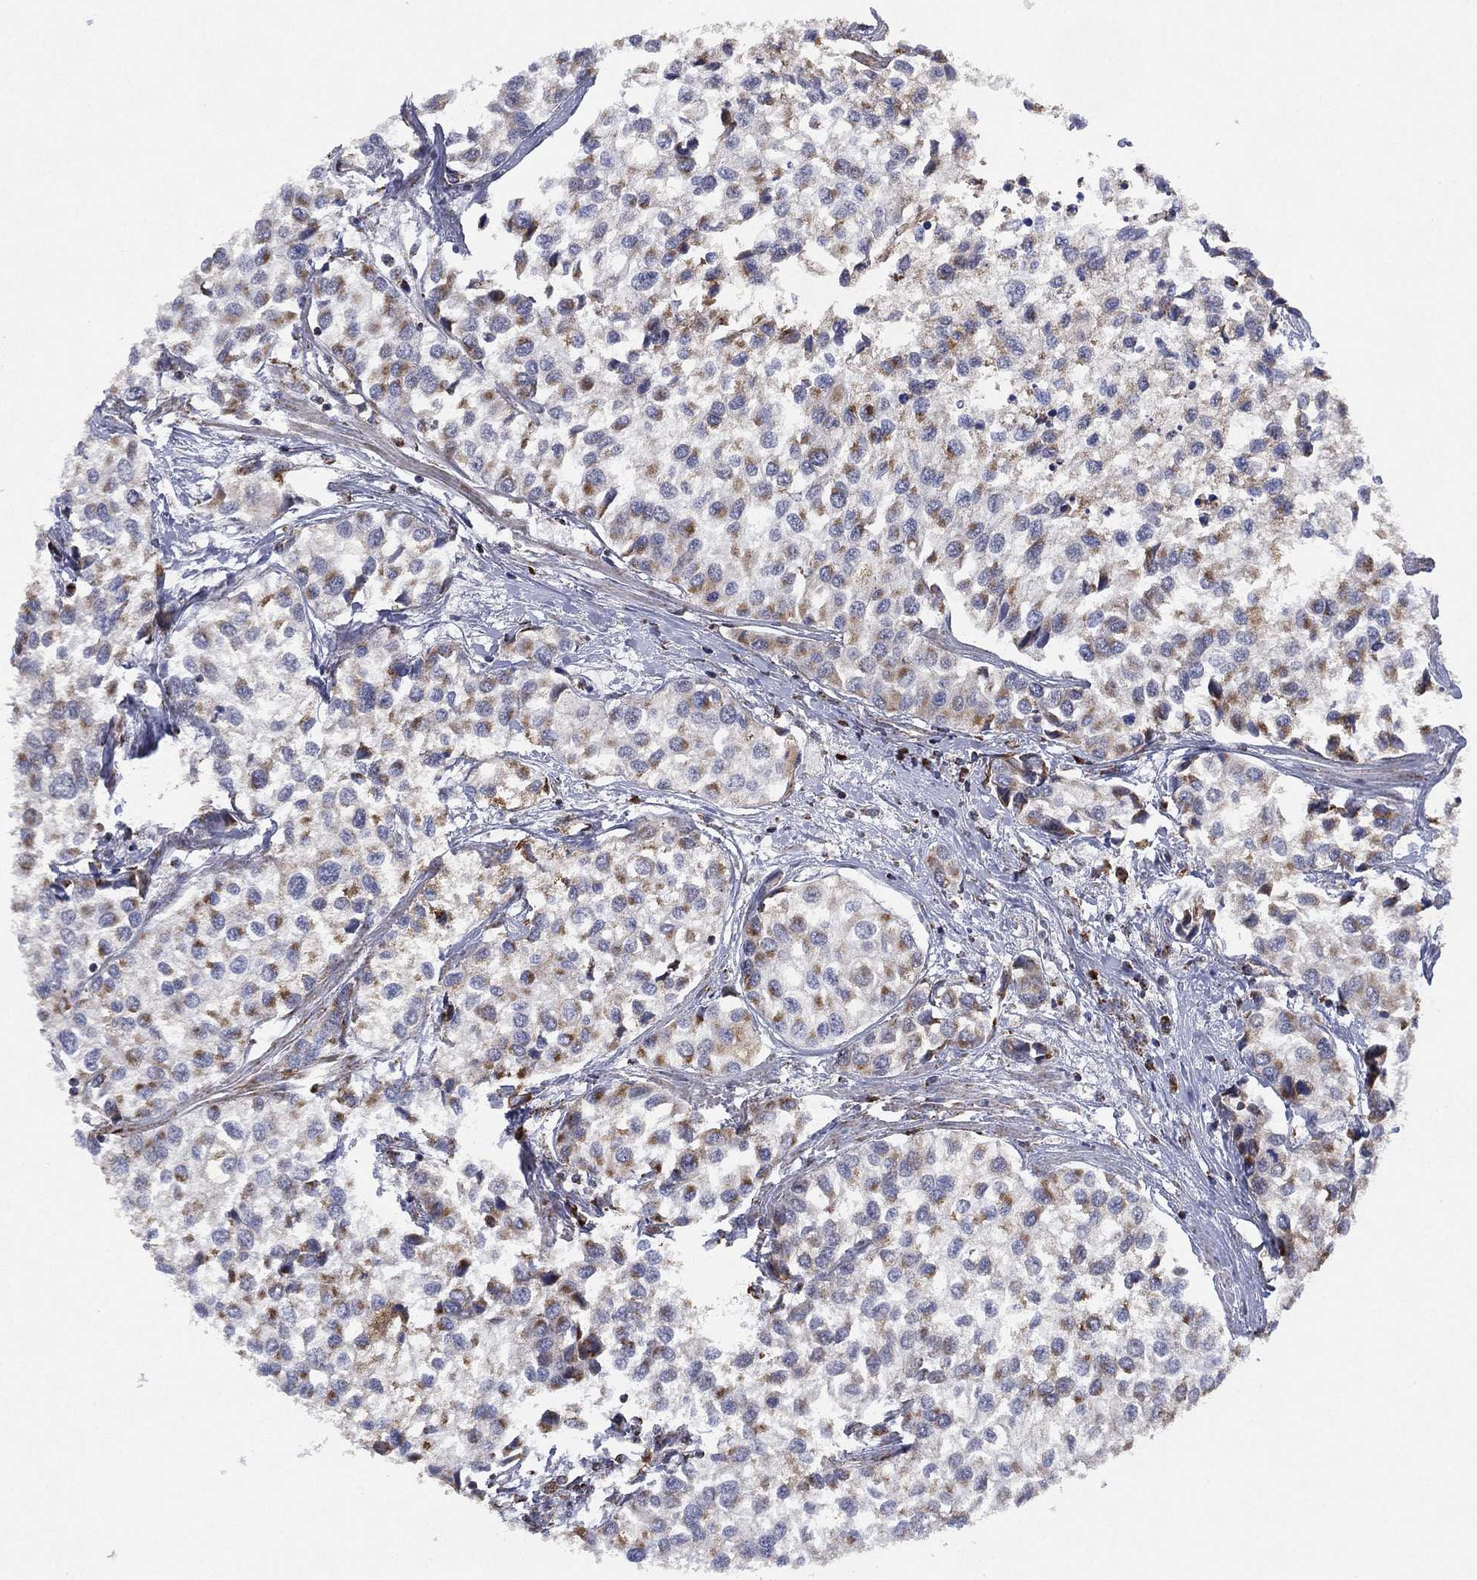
{"staining": {"intensity": "moderate", "quantity": "25%-75%", "location": "cytoplasmic/membranous"}, "tissue": "urothelial cancer", "cell_type": "Tumor cells", "image_type": "cancer", "snomed": [{"axis": "morphology", "description": "Urothelial carcinoma, High grade"}, {"axis": "topography", "description": "Urinary bladder"}], "caption": "A brown stain shows moderate cytoplasmic/membranous staining of a protein in high-grade urothelial carcinoma tumor cells.", "gene": "PPP2R5A", "patient": {"sex": "male", "age": 73}}